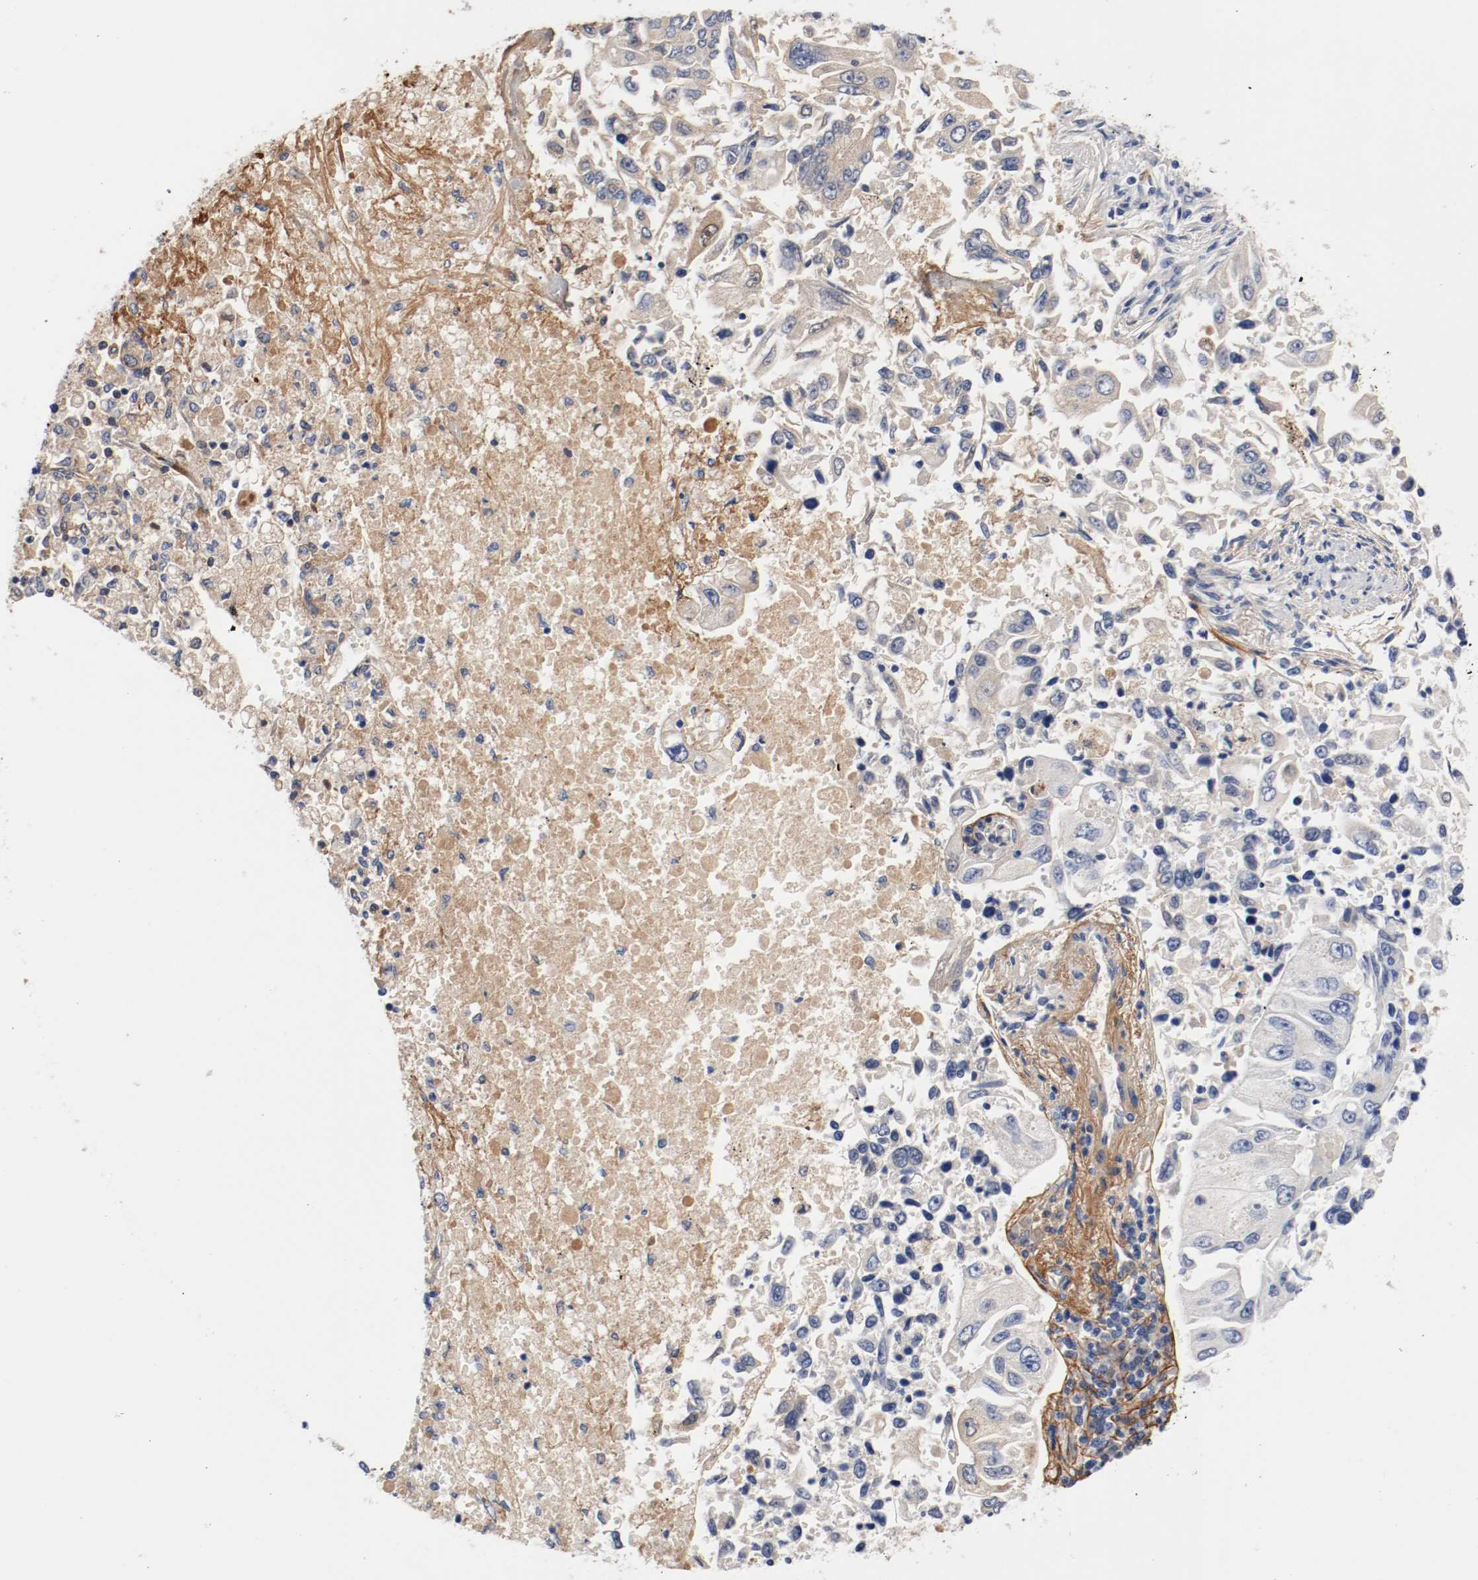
{"staining": {"intensity": "moderate", "quantity": "<25%", "location": "cytoplasmic/membranous"}, "tissue": "lung cancer", "cell_type": "Tumor cells", "image_type": "cancer", "snomed": [{"axis": "morphology", "description": "Adenocarcinoma, NOS"}, {"axis": "topography", "description": "Lung"}], "caption": "This is an image of immunohistochemistry staining of lung adenocarcinoma, which shows moderate positivity in the cytoplasmic/membranous of tumor cells.", "gene": "TNC", "patient": {"sex": "male", "age": 84}}